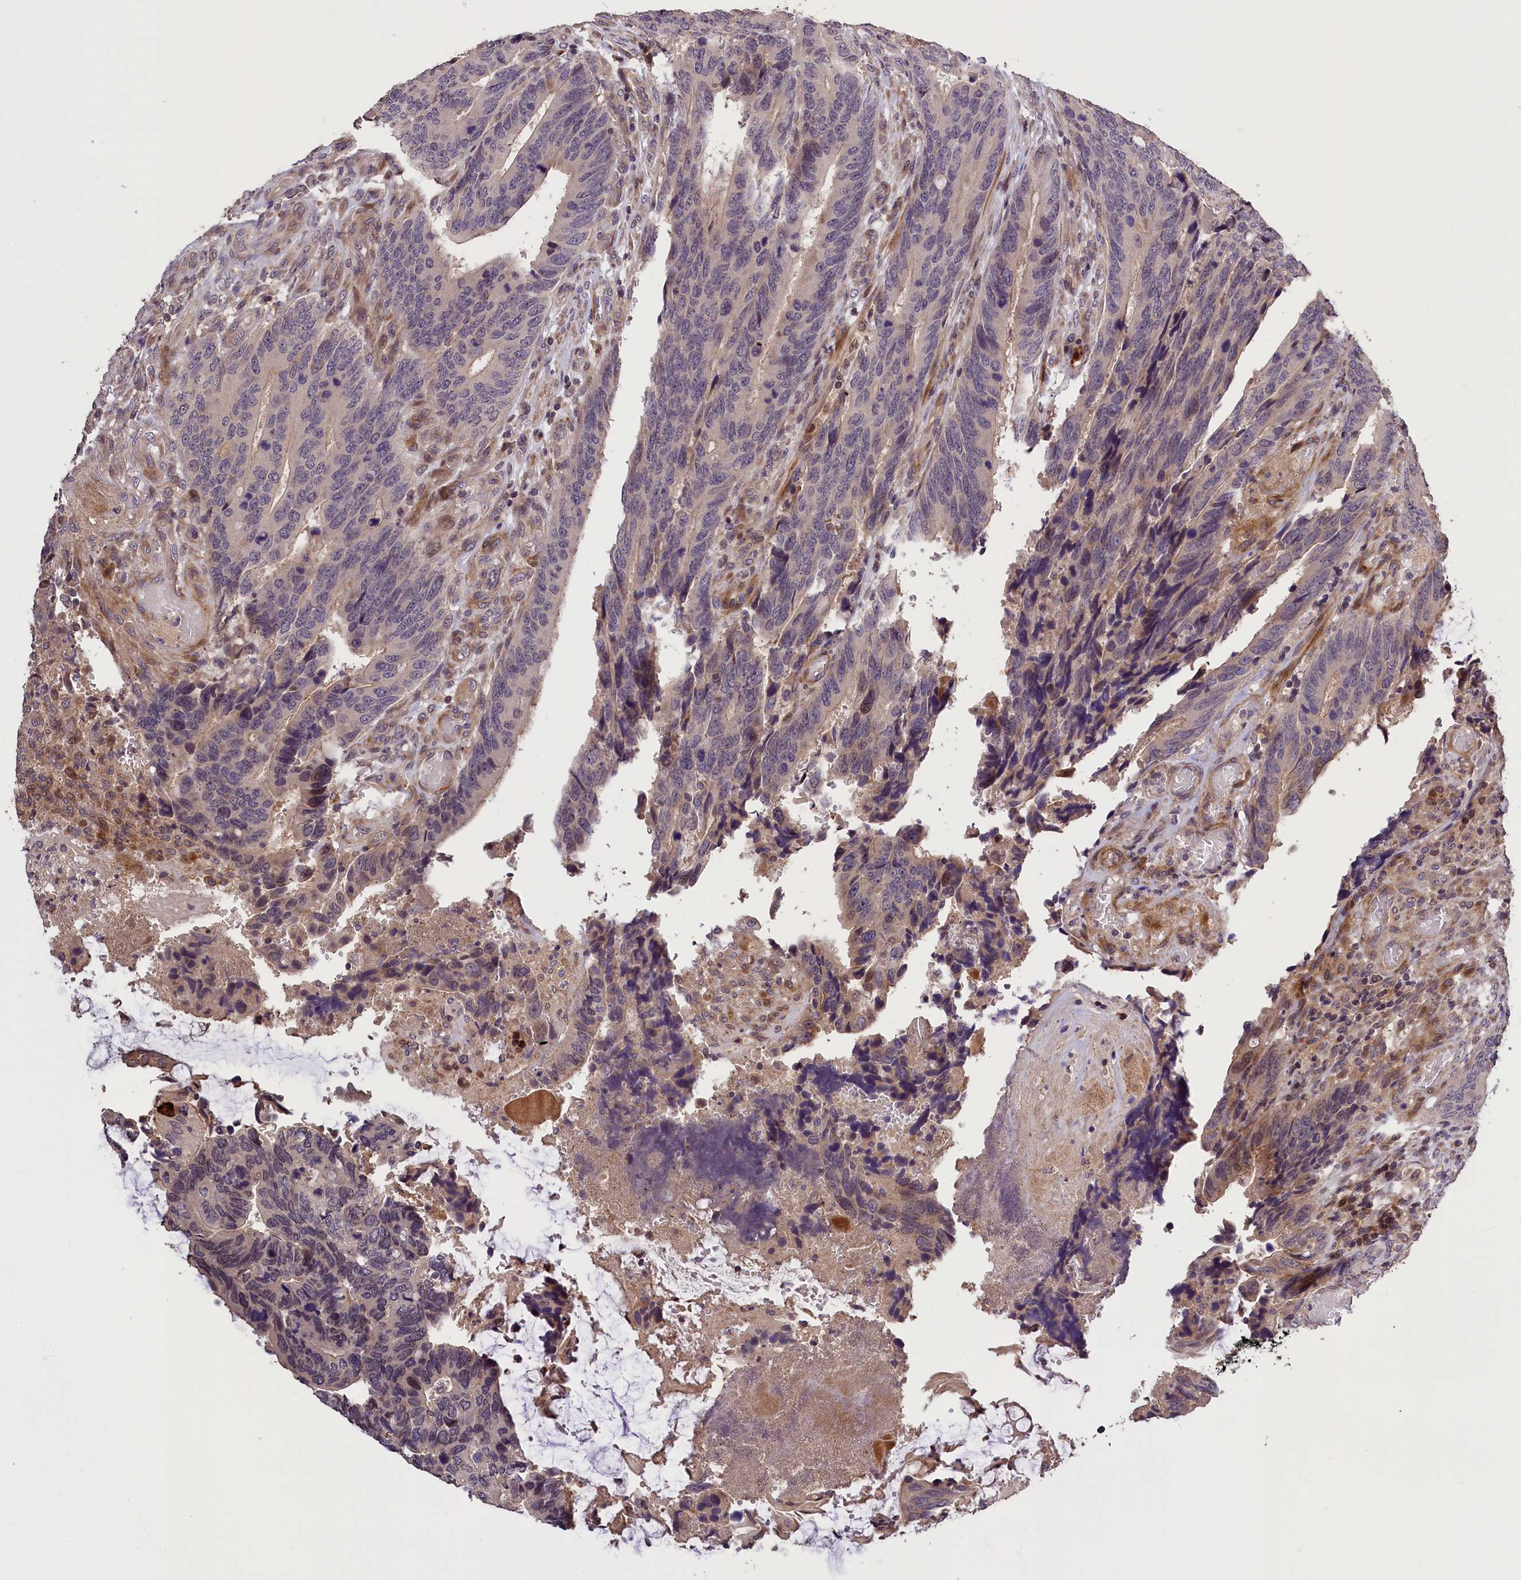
{"staining": {"intensity": "negative", "quantity": "none", "location": "none"}, "tissue": "colorectal cancer", "cell_type": "Tumor cells", "image_type": "cancer", "snomed": [{"axis": "morphology", "description": "Adenocarcinoma, NOS"}, {"axis": "topography", "description": "Colon"}], "caption": "DAB (3,3'-diaminobenzidine) immunohistochemical staining of human colorectal cancer shows no significant expression in tumor cells. (DAB immunohistochemistry, high magnification).", "gene": "DNAJB9", "patient": {"sex": "male", "age": 87}}